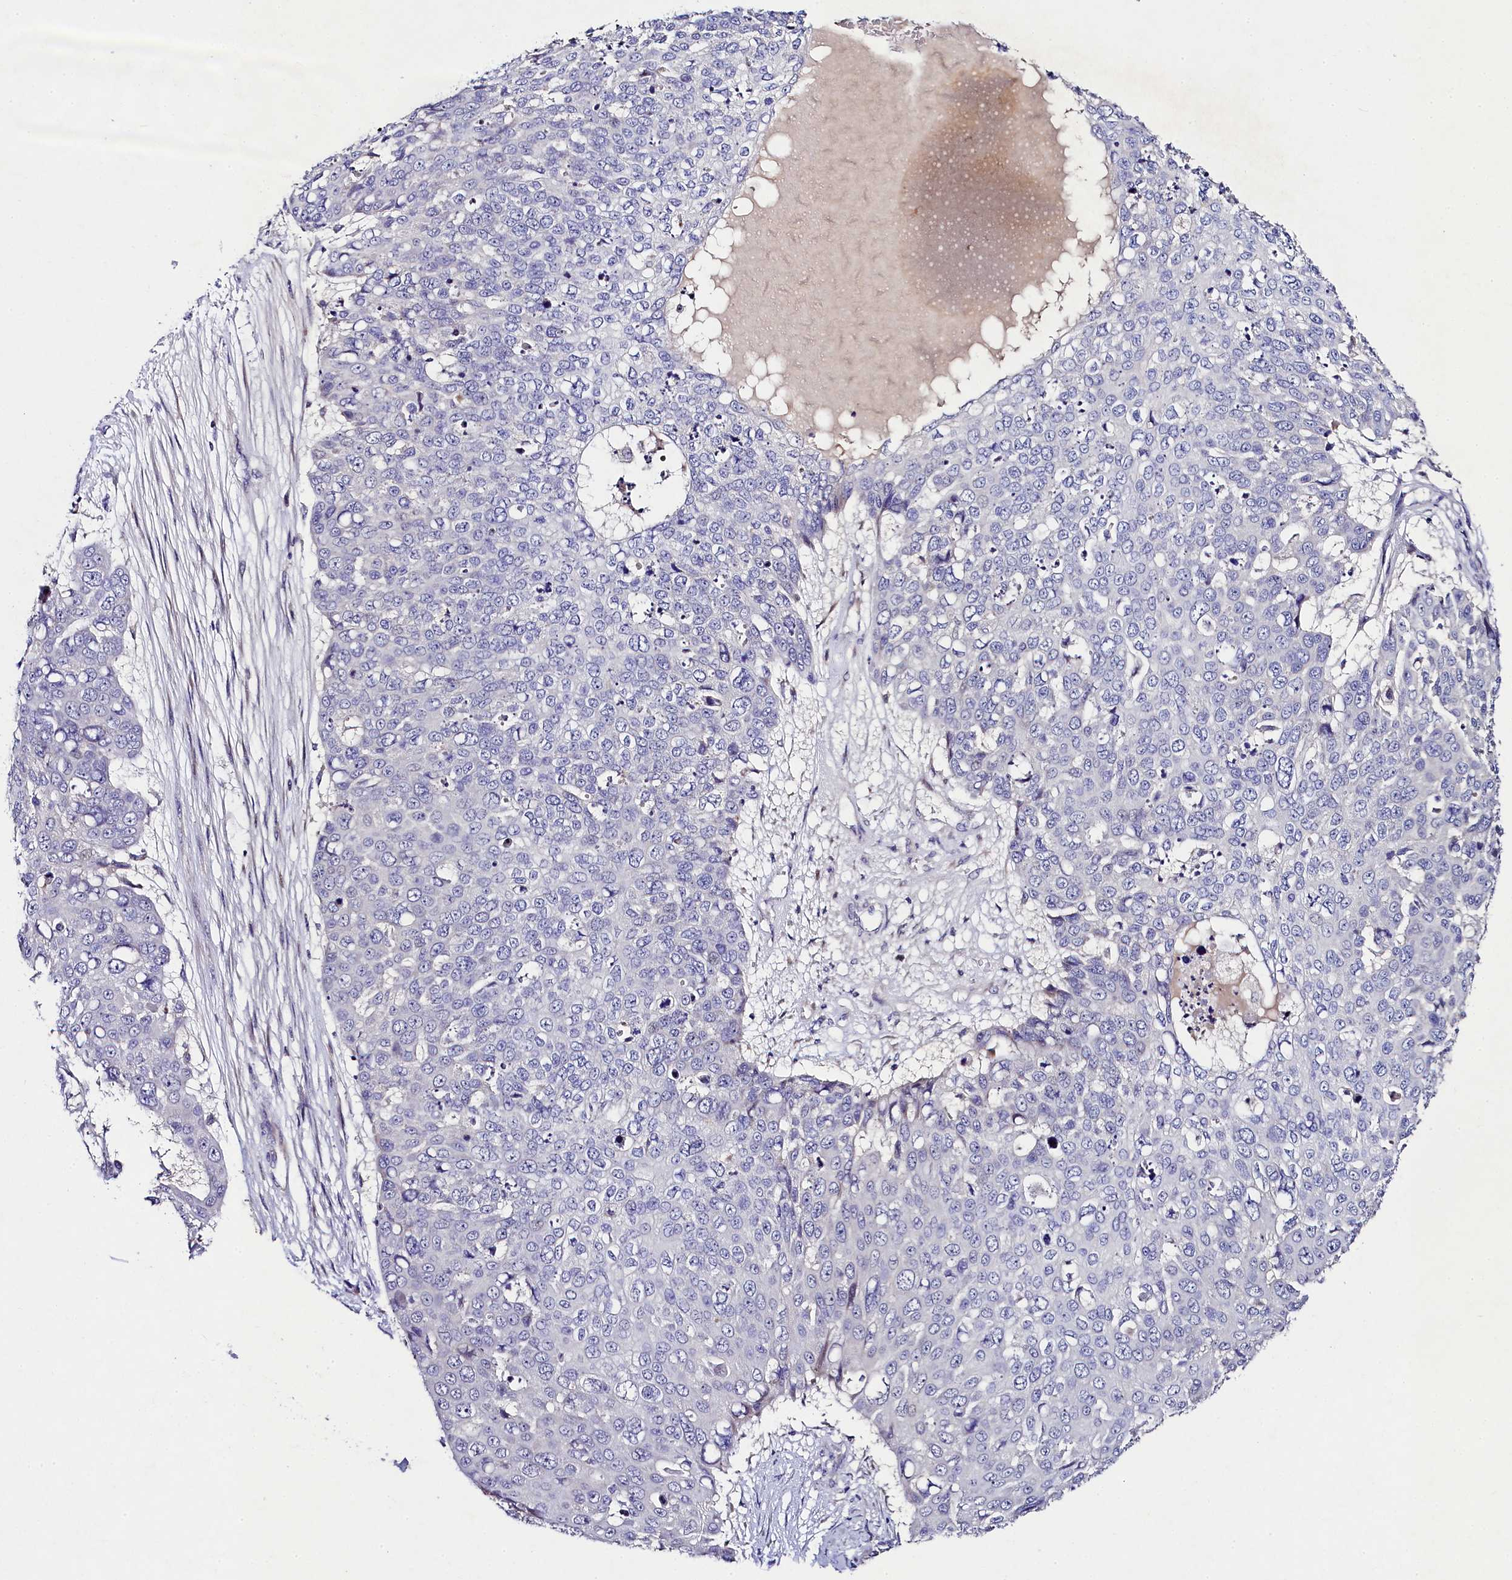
{"staining": {"intensity": "negative", "quantity": "none", "location": "none"}, "tissue": "skin cancer", "cell_type": "Tumor cells", "image_type": "cancer", "snomed": [{"axis": "morphology", "description": "Squamous cell carcinoma, NOS"}, {"axis": "topography", "description": "Skin"}], "caption": "Immunohistochemistry (IHC) micrograph of skin squamous cell carcinoma stained for a protein (brown), which displays no positivity in tumor cells.", "gene": "FXYD6", "patient": {"sex": "male", "age": 71}}